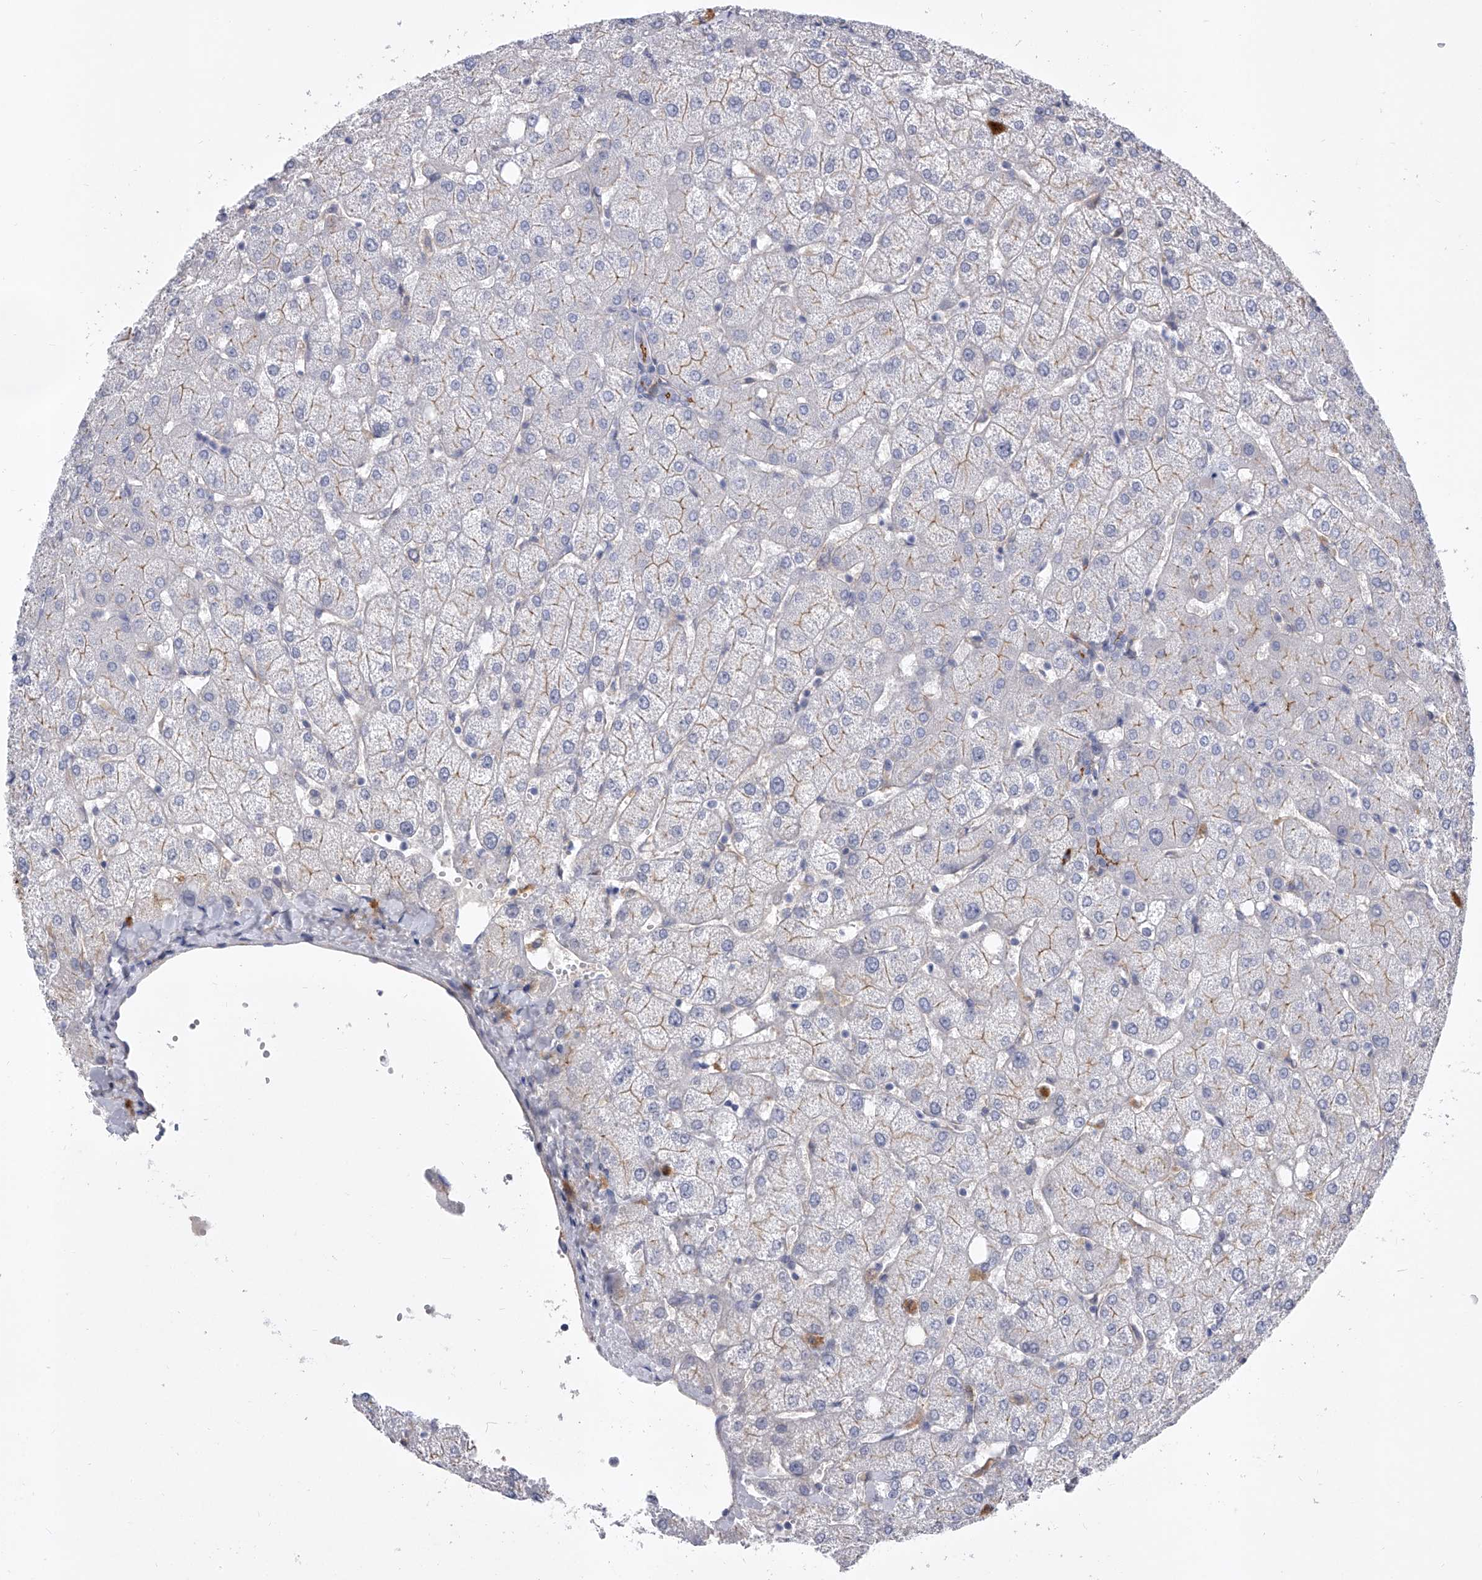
{"staining": {"intensity": "negative", "quantity": "none", "location": "none"}, "tissue": "liver", "cell_type": "Cholangiocytes", "image_type": "normal", "snomed": [{"axis": "morphology", "description": "Normal tissue, NOS"}, {"axis": "topography", "description": "Liver"}], "caption": "High power microscopy image of an IHC image of normal liver, revealing no significant positivity in cholangiocytes. (Brightfield microscopy of DAB immunohistochemistry at high magnification).", "gene": "ENSG00000250424", "patient": {"sex": "female", "age": 54}}